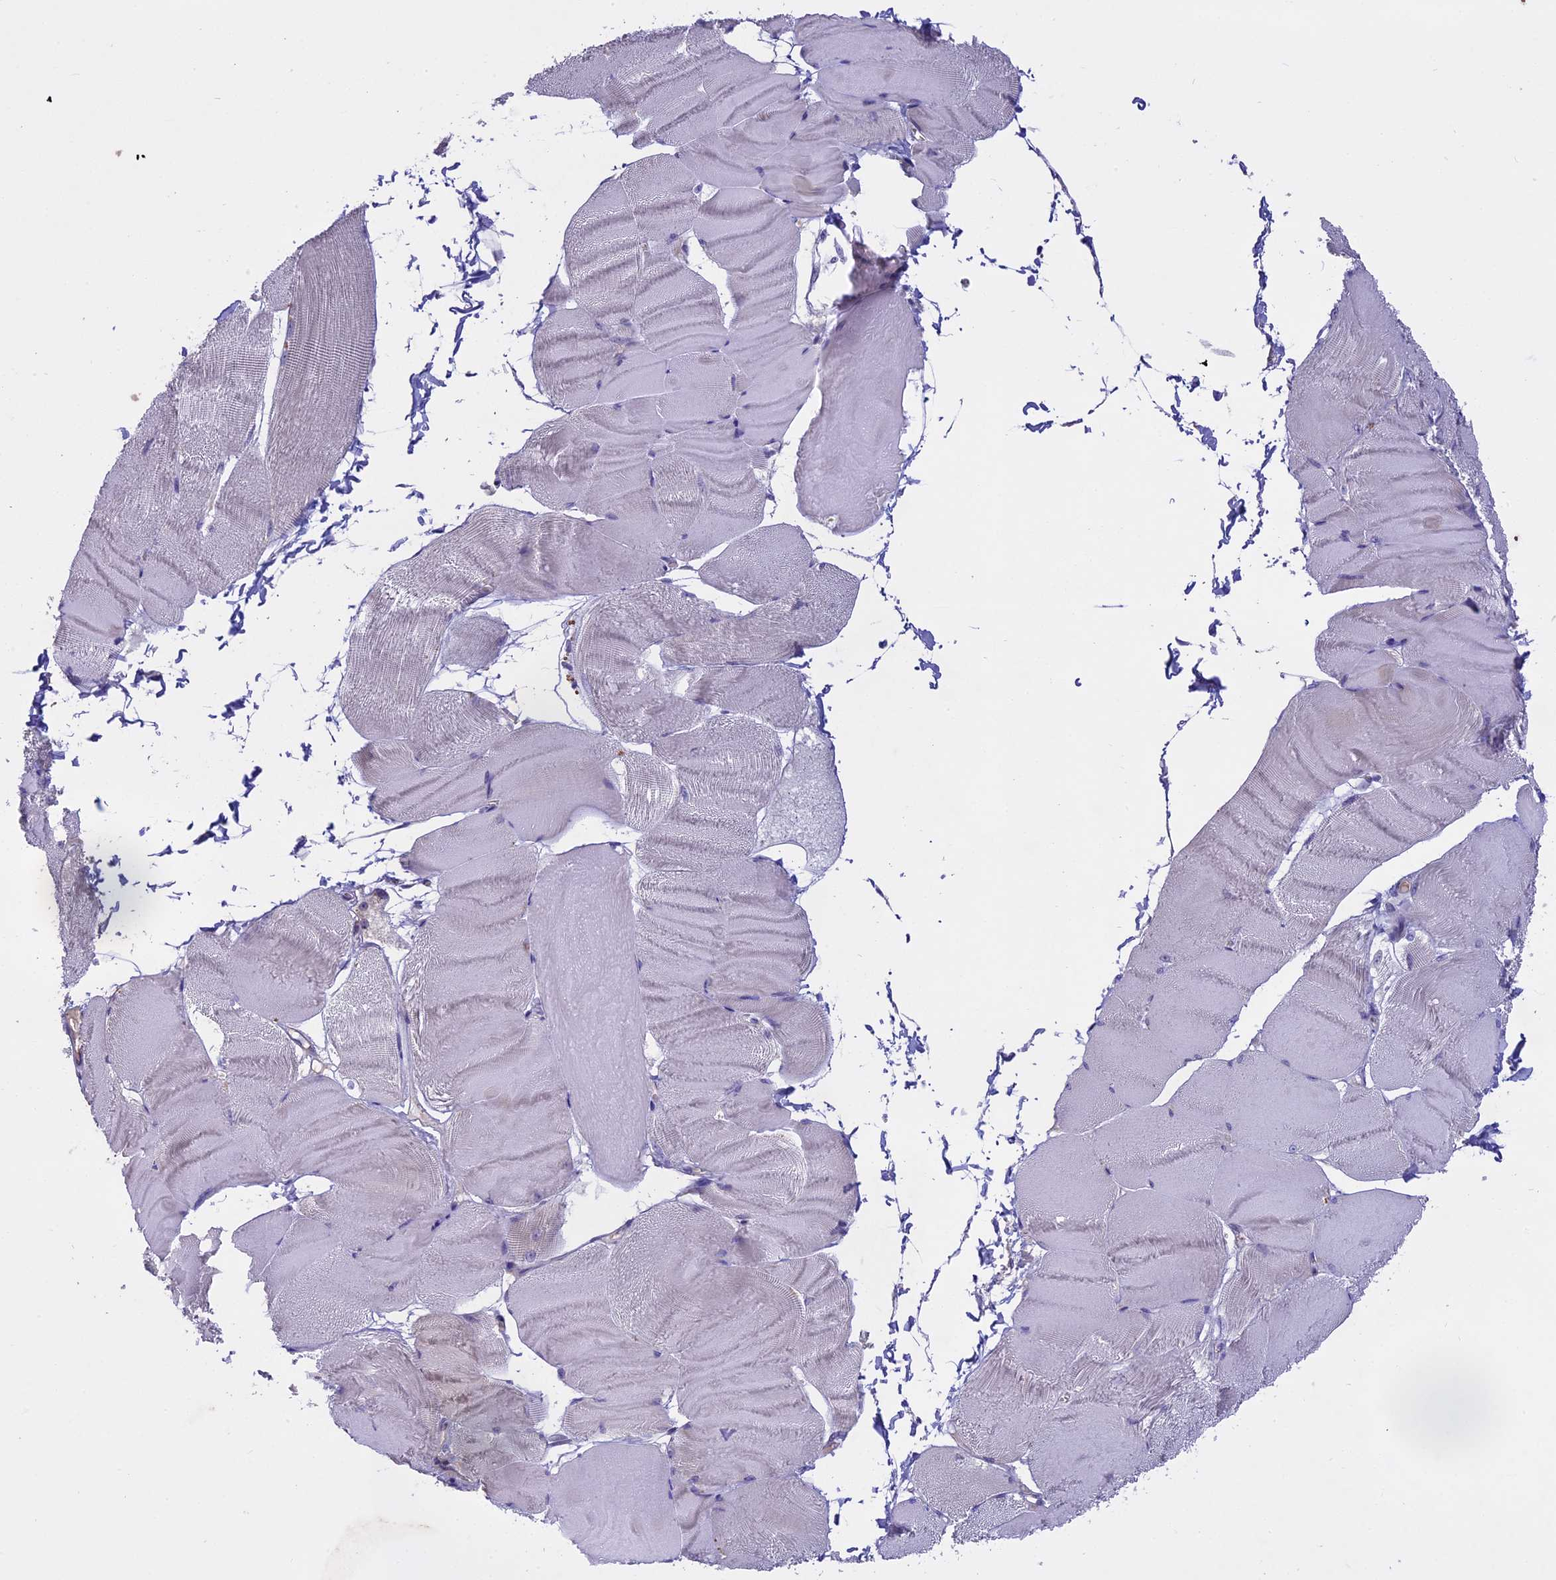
{"staining": {"intensity": "negative", "quantity": "none", "location": "none"}, "tissue": "skeletal muscle", "cell_type": "Myocytes", "image_type": "normal", "snomed": [{"axis": "morphology", "description": "Normal tissue, NOS"}, {"axis": "morphology", "description": "Basal cell carcinoma"}, {"axis": "topography", "description": "Skeletal muscle"}], "caption": "Myocytes are negative for protein expression in benign human skeletal muscle. Nuclei are stained in blue.", "gene": "WFDC2", "patient": {"sex": "female", "age": 64}}